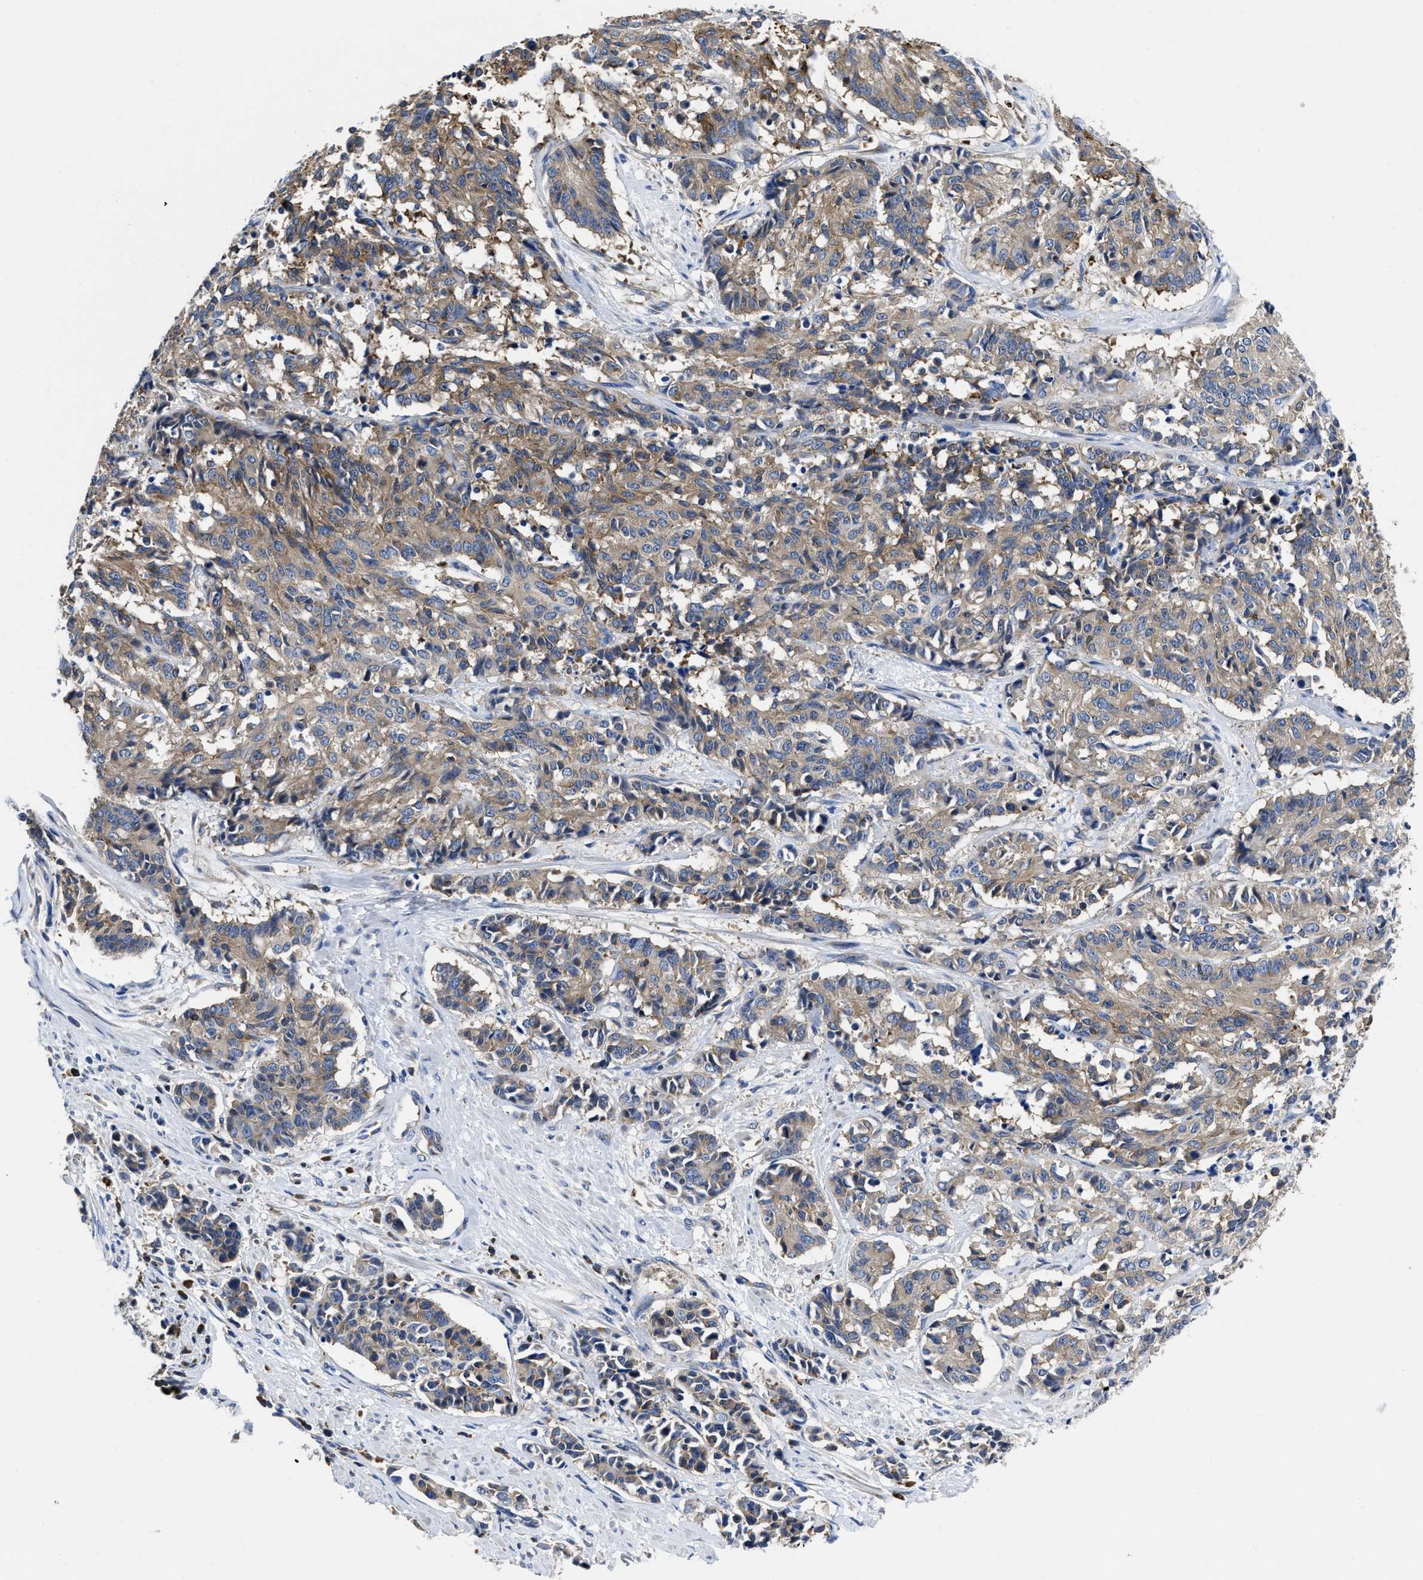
{"staining": {"intensity": "weak", "quantity": ">75%", "location": "cytoplasmic/membranous"}, "tissue": "cervical cancer", "cell_type": "Tumor cells", "image_type": "cancer", "snomed": [{"axis": "morphology", "description": "Squamous cell carcinoma, NOS"}, {"axis": "topography", "description": "Cervix"}], "caption": "IHC (DAB) staining of human cervical squamous cell carcinoma exhibits weak cytoplasmic/membranous protein expression in approximately >75% of tumor cells.", "gene": "YARS1", "patient": {"sex": "female", "age": 35}}